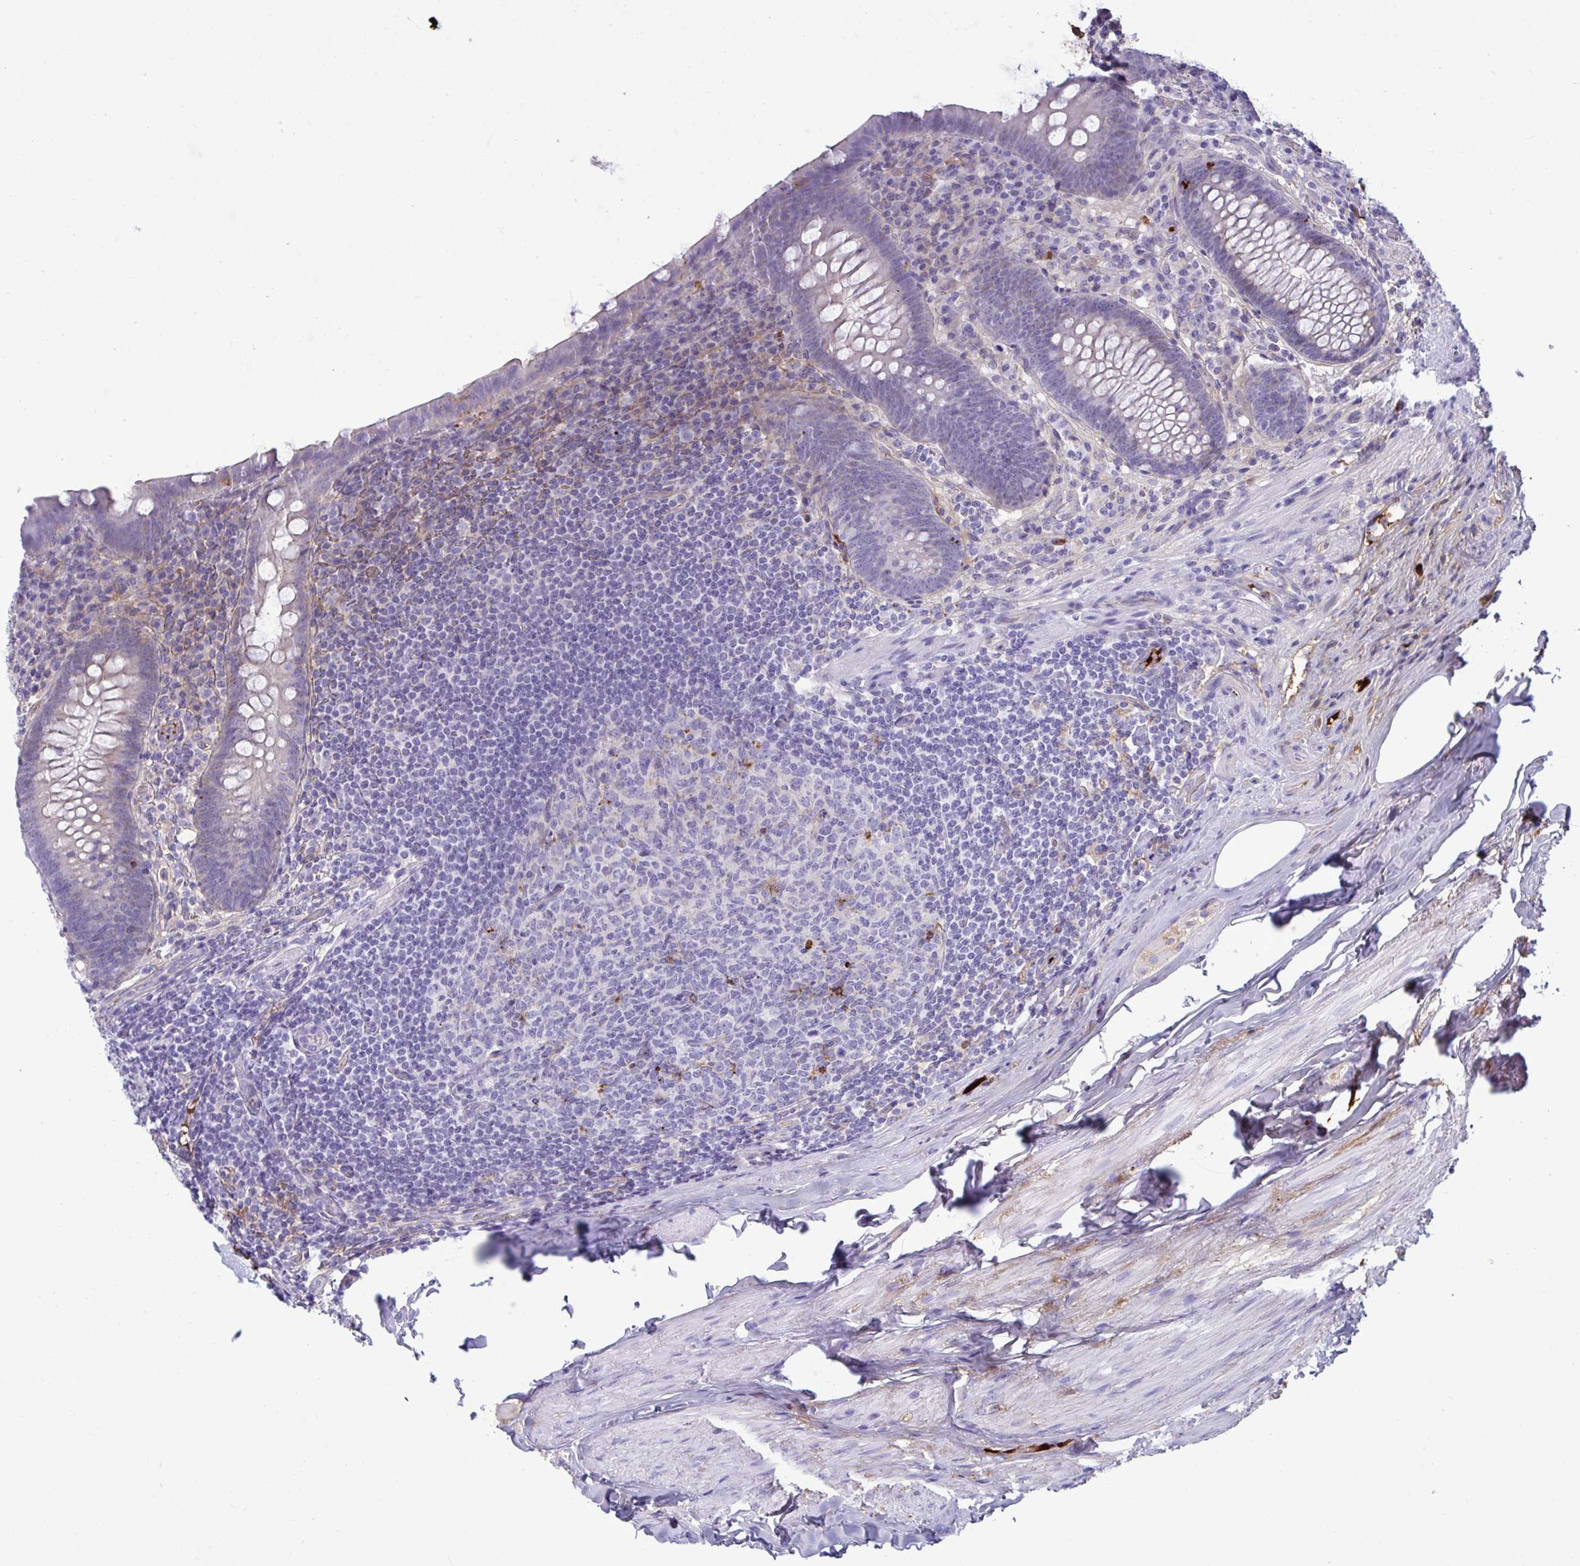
{"staining": {"intensity": "negative", "quantity": "none", "location": "none"}, "tissue": "appendix", "cell_type": "Glandular cells", "image_type": "normal", "snomed": [{"axis": "morphology", "description": "Normal tissue, NOS"}, {"axis": "topography", "description": "Appendix"}], "caption": "Glandular cells show no significant staining in benign appendix. The staining is performed using DAB (3,3'-diaminobenzidine) brown chromogen with nuclei counter-stained in using hematoxylin.", "gene": "F2", "patient": {"sex": "male", "age": 71}}